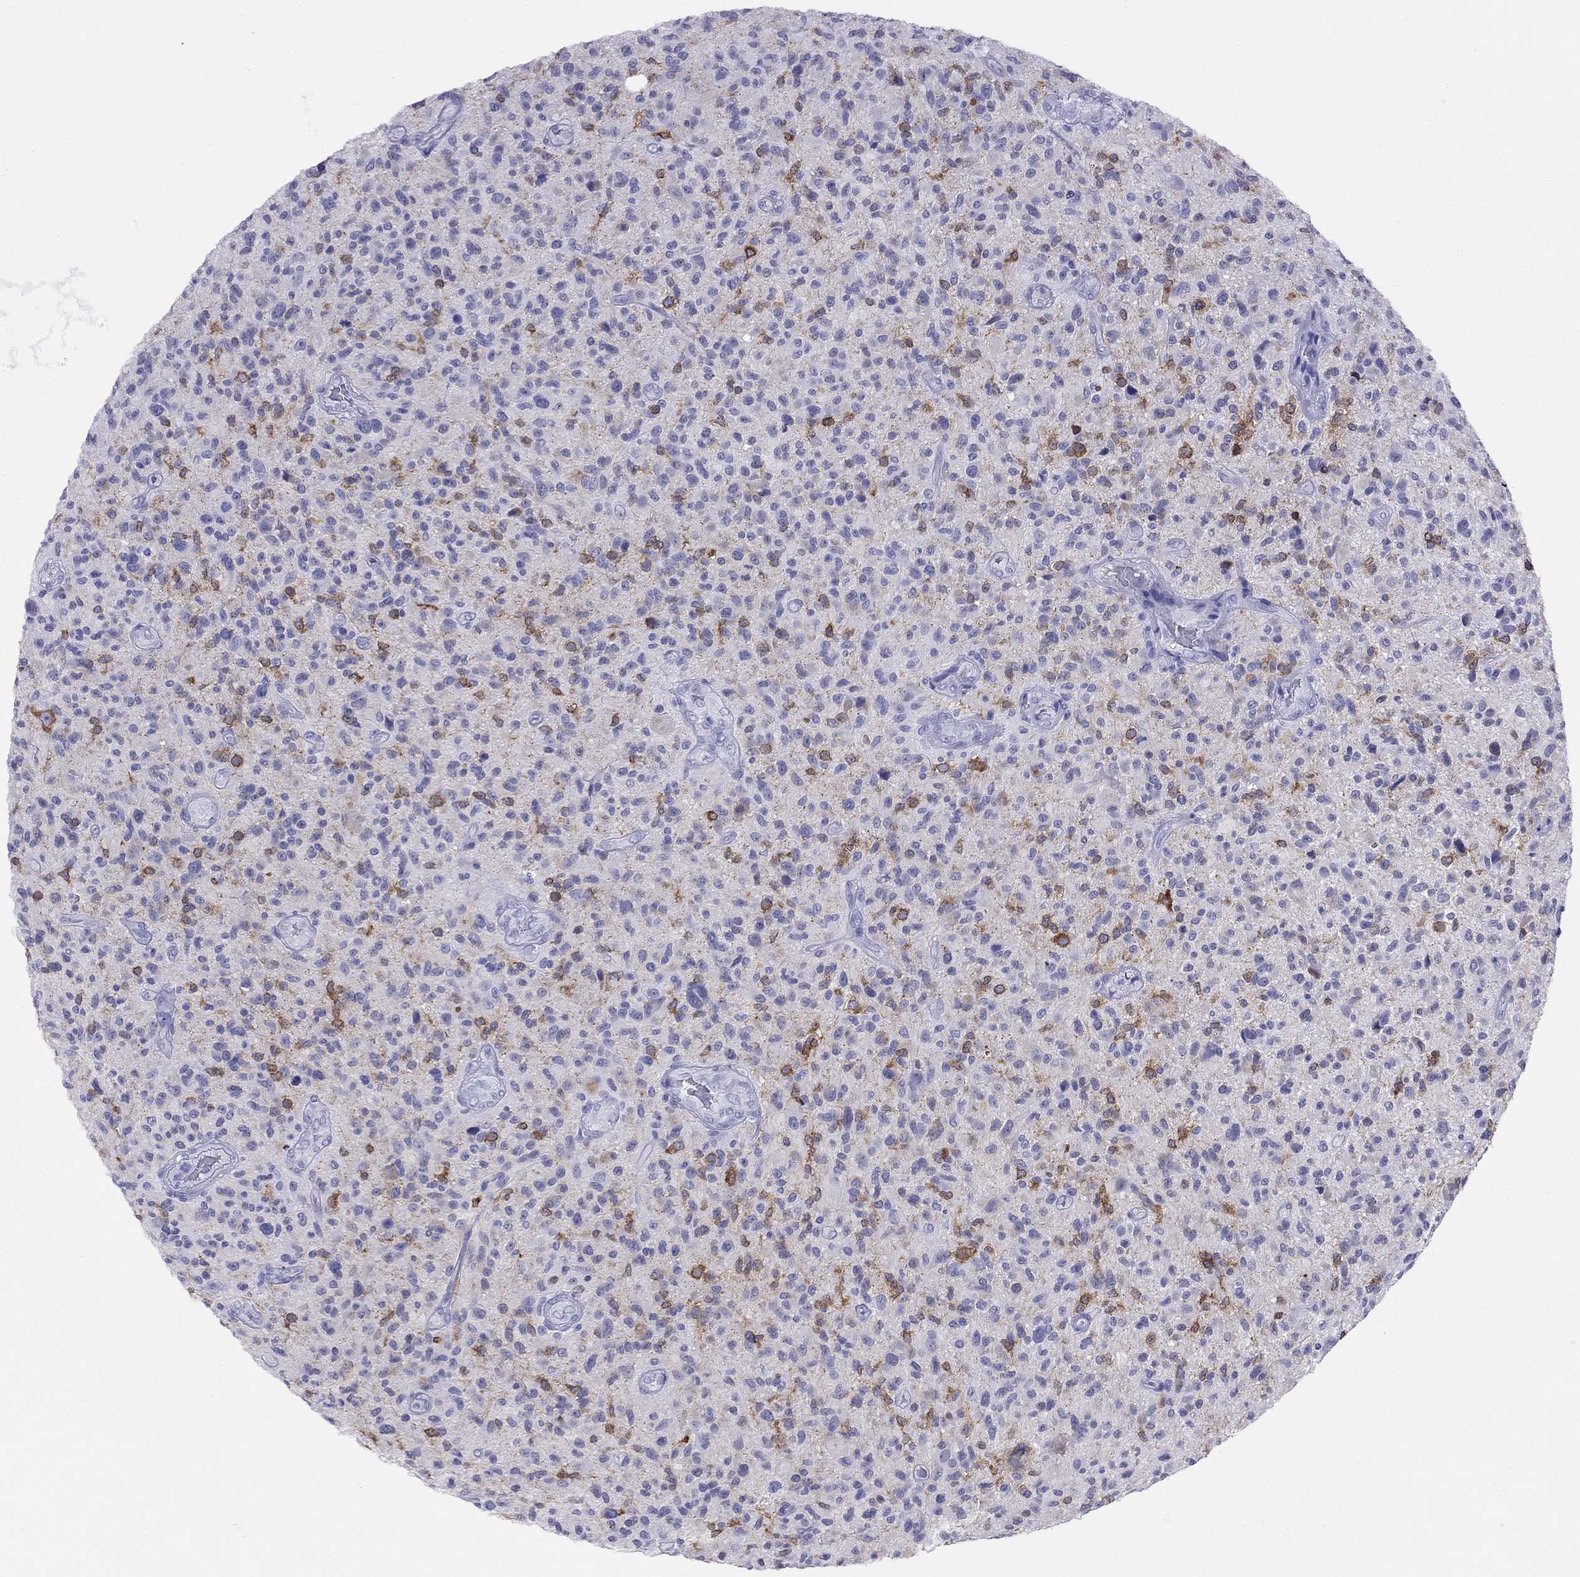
{"staining": {"intensity": "negative", "quantity": "none", "location": "none"}, "tissue": "glioma", "cell_type": "Tumor cells", "image_type": "cancer", "snomed": [{"axis": "morphology", "description": "Glioma, malignant, High grade"}, {"axis": "topography", "description": "Brain"}], "caption": "High power microscopy image of an immunohistochemistry micrograph of glioma, revealing no significant positivity in tumor cells. (Stains: DAB (3,3'-diaminobenzidine) IHC with hematoxylin counter stain, Microscopy: brightfield microscopy at high magnification).", "gene": "GRIA2", "patient": {"sex": "male", "age": 47}}